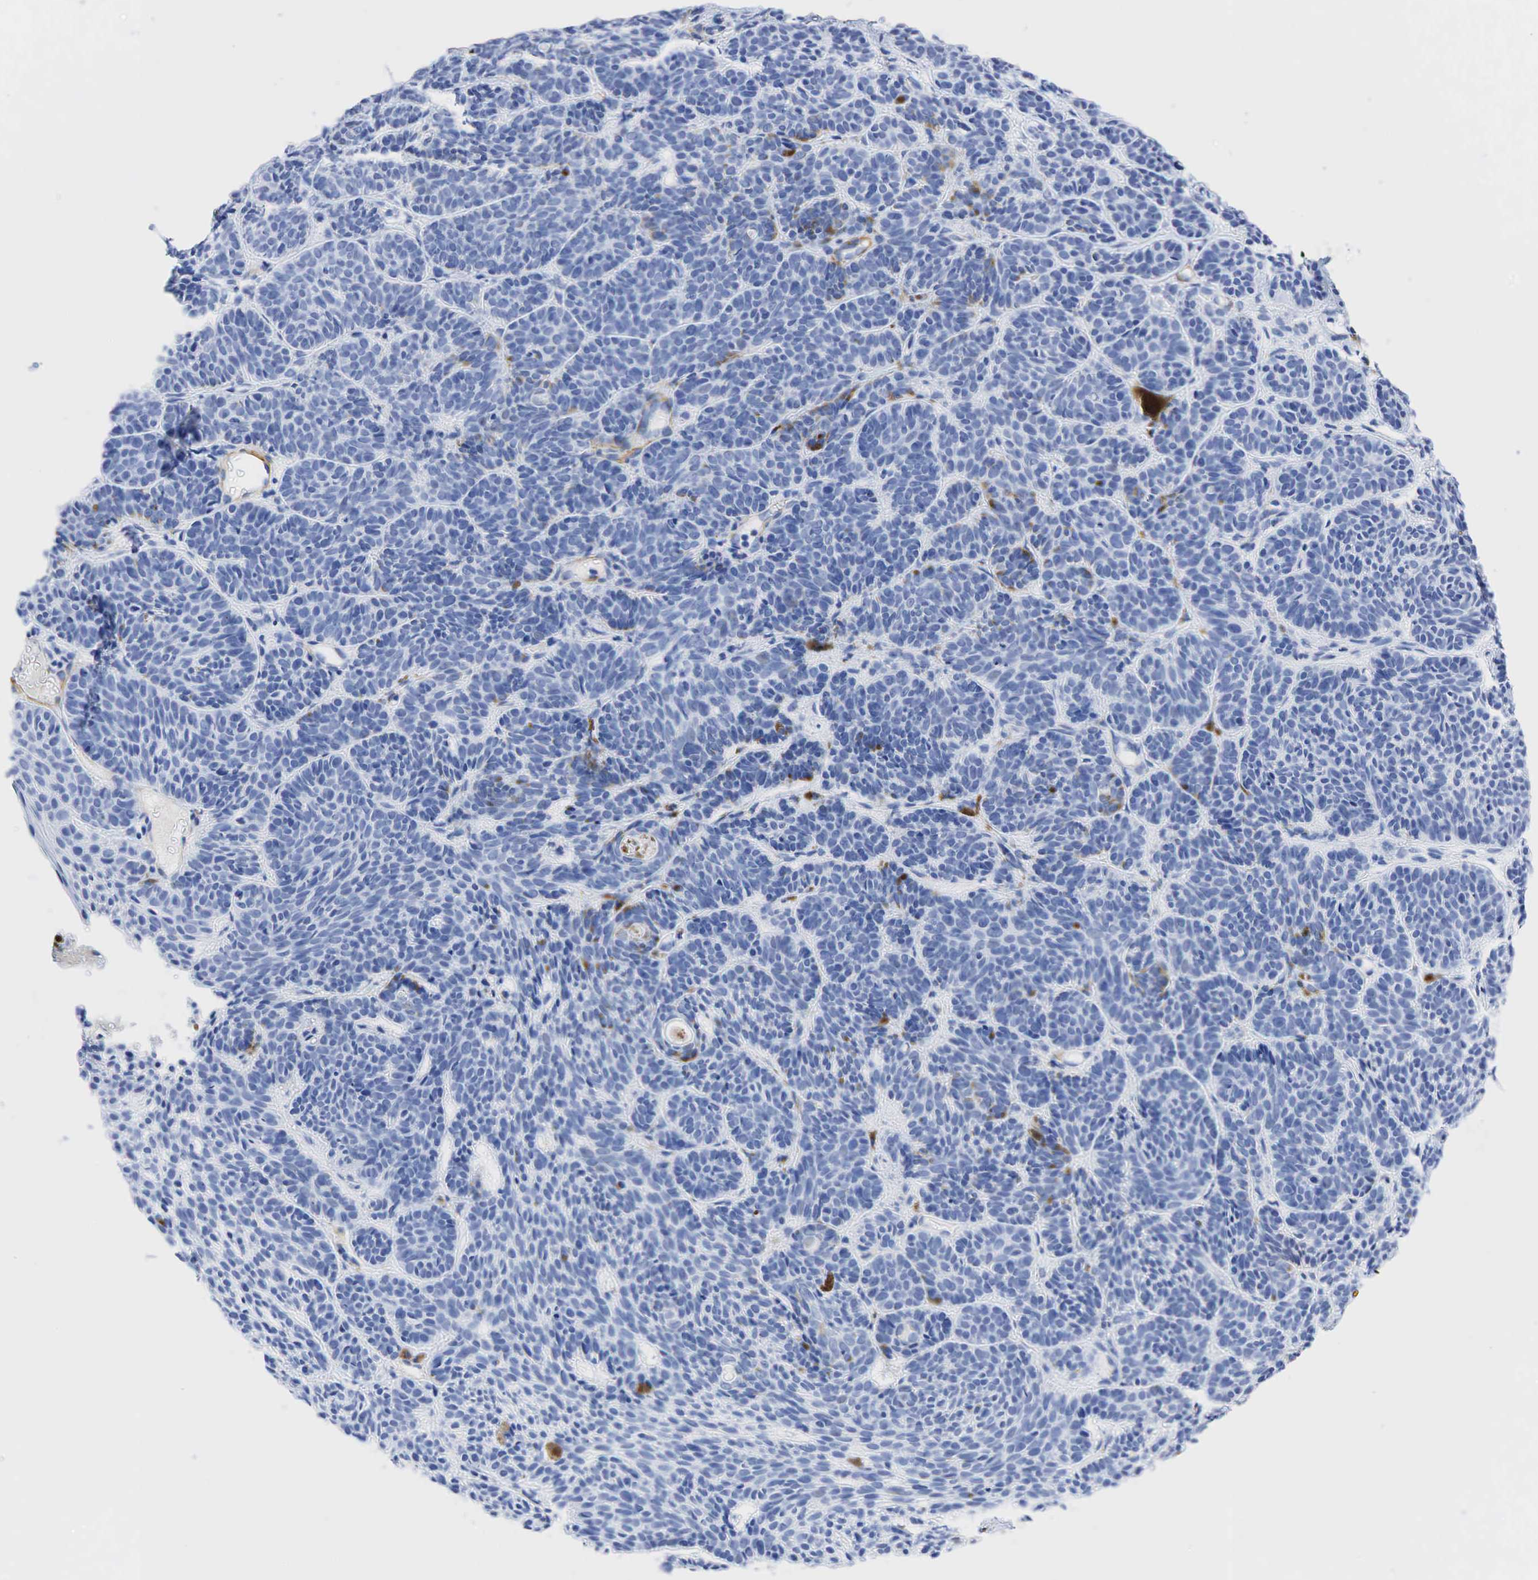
{"staining": {"intensity": "negative", "quantity": "none", "location": "none"}, "tissue": "skin cancer", "cell_type": "Tumor cells", "image_type": "cancer", "snomed": [{"axis": "morphology", "description": "Basal cell carcinoma"}, {"axis": "topography", "description": "Skin"}], "caption": "A photomicrograph of human skin cancer (basal cell carcinoma) is negative for staining in tumor cells.", "gene": "ACTA1", "patient": {"sex": "female", "age": 62}}